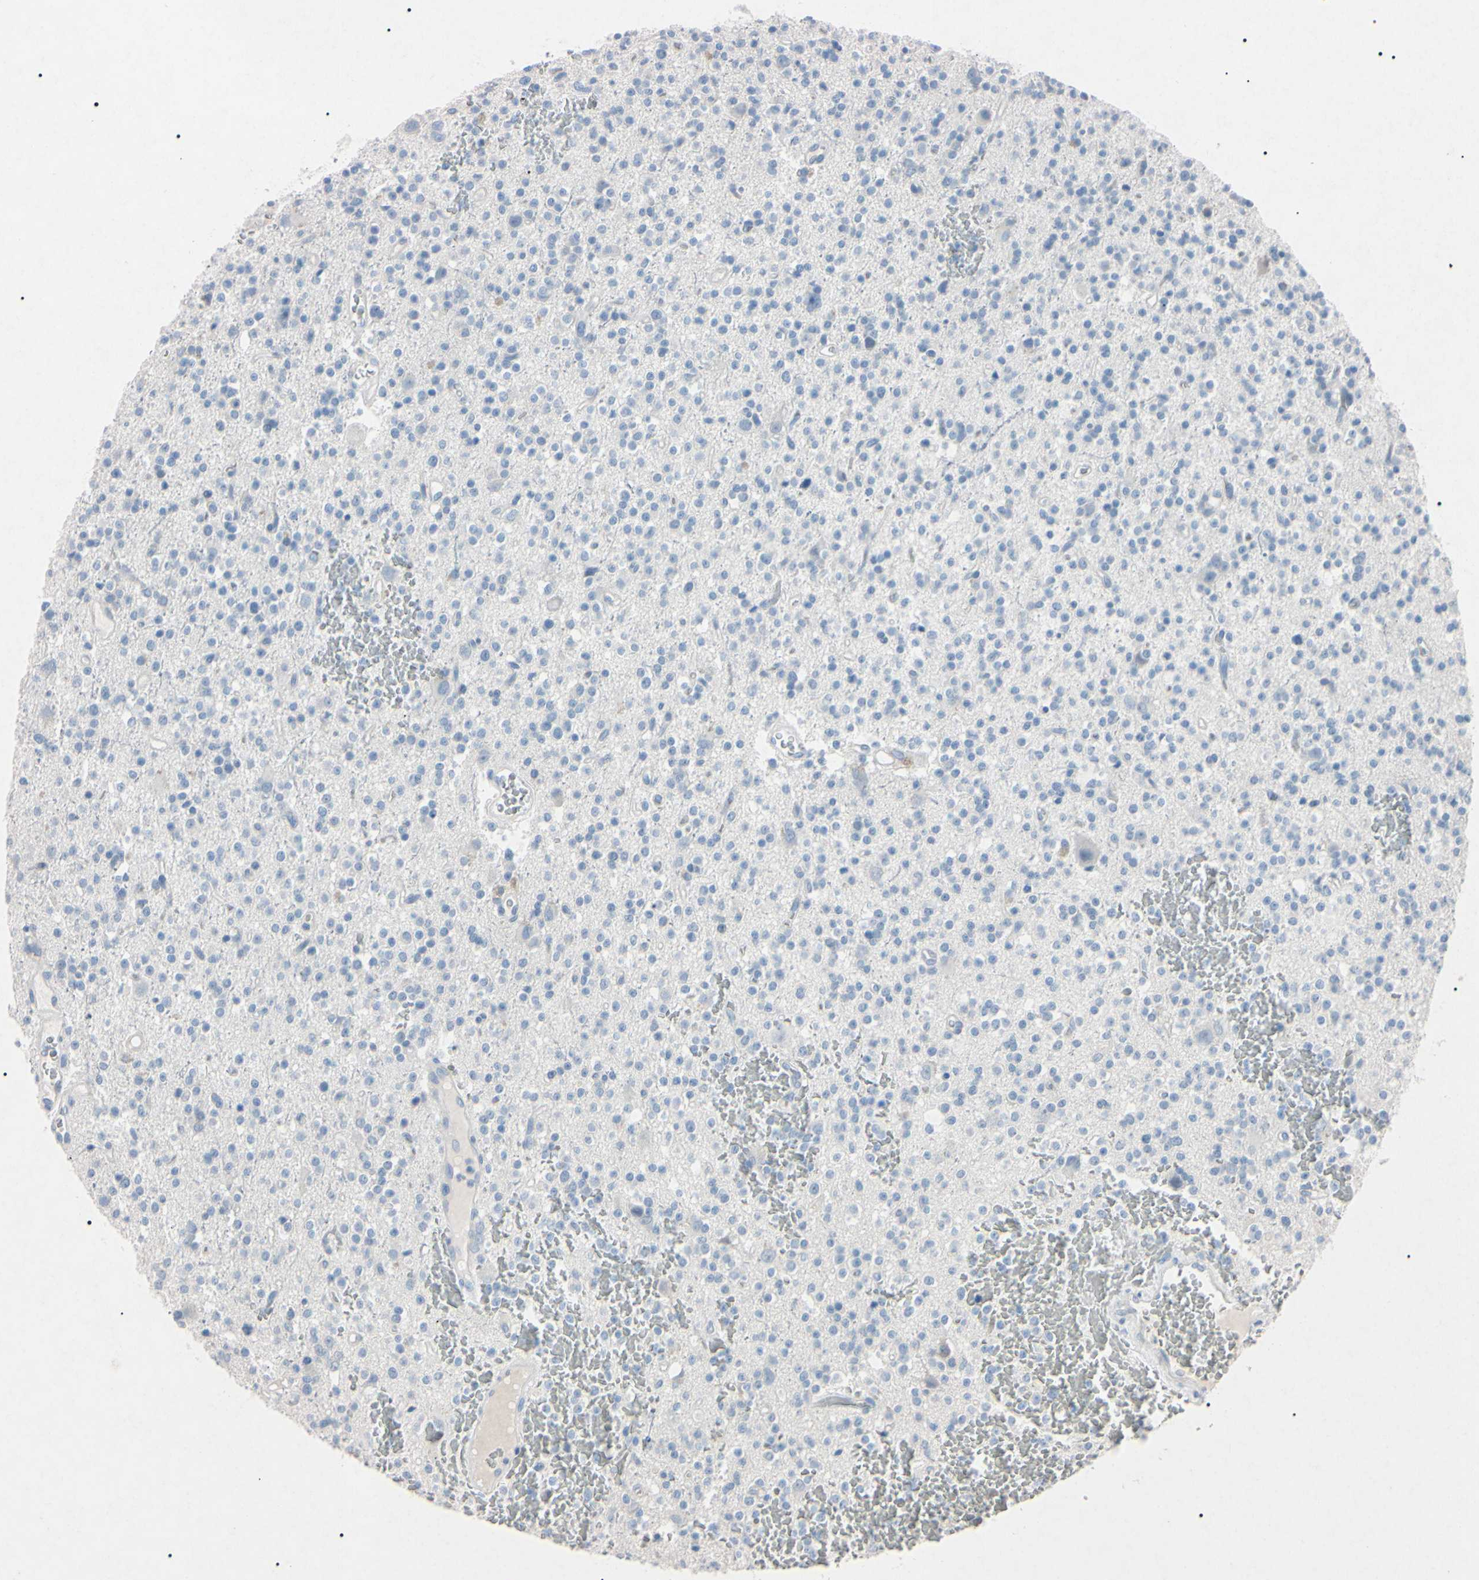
{"staining": {"intensity": "negative", "quantity": "none", "location": "none"}, "tissue": "glioma", "cell_type": "Tumor cells", "image_type": "cancer", "snomed": [{"axis": "morphology", "description": "Glioma, malignant, High grade"}, {"axis": "topography", "description": "Brain"}], "caption": "High power microscopy image of an immunohistochemistry (IHC) photomicrograph of glioma, revealing no significant expression in tumor cells.", "gene": "ELN", "patient": {"sex": "male", "age": 47}}